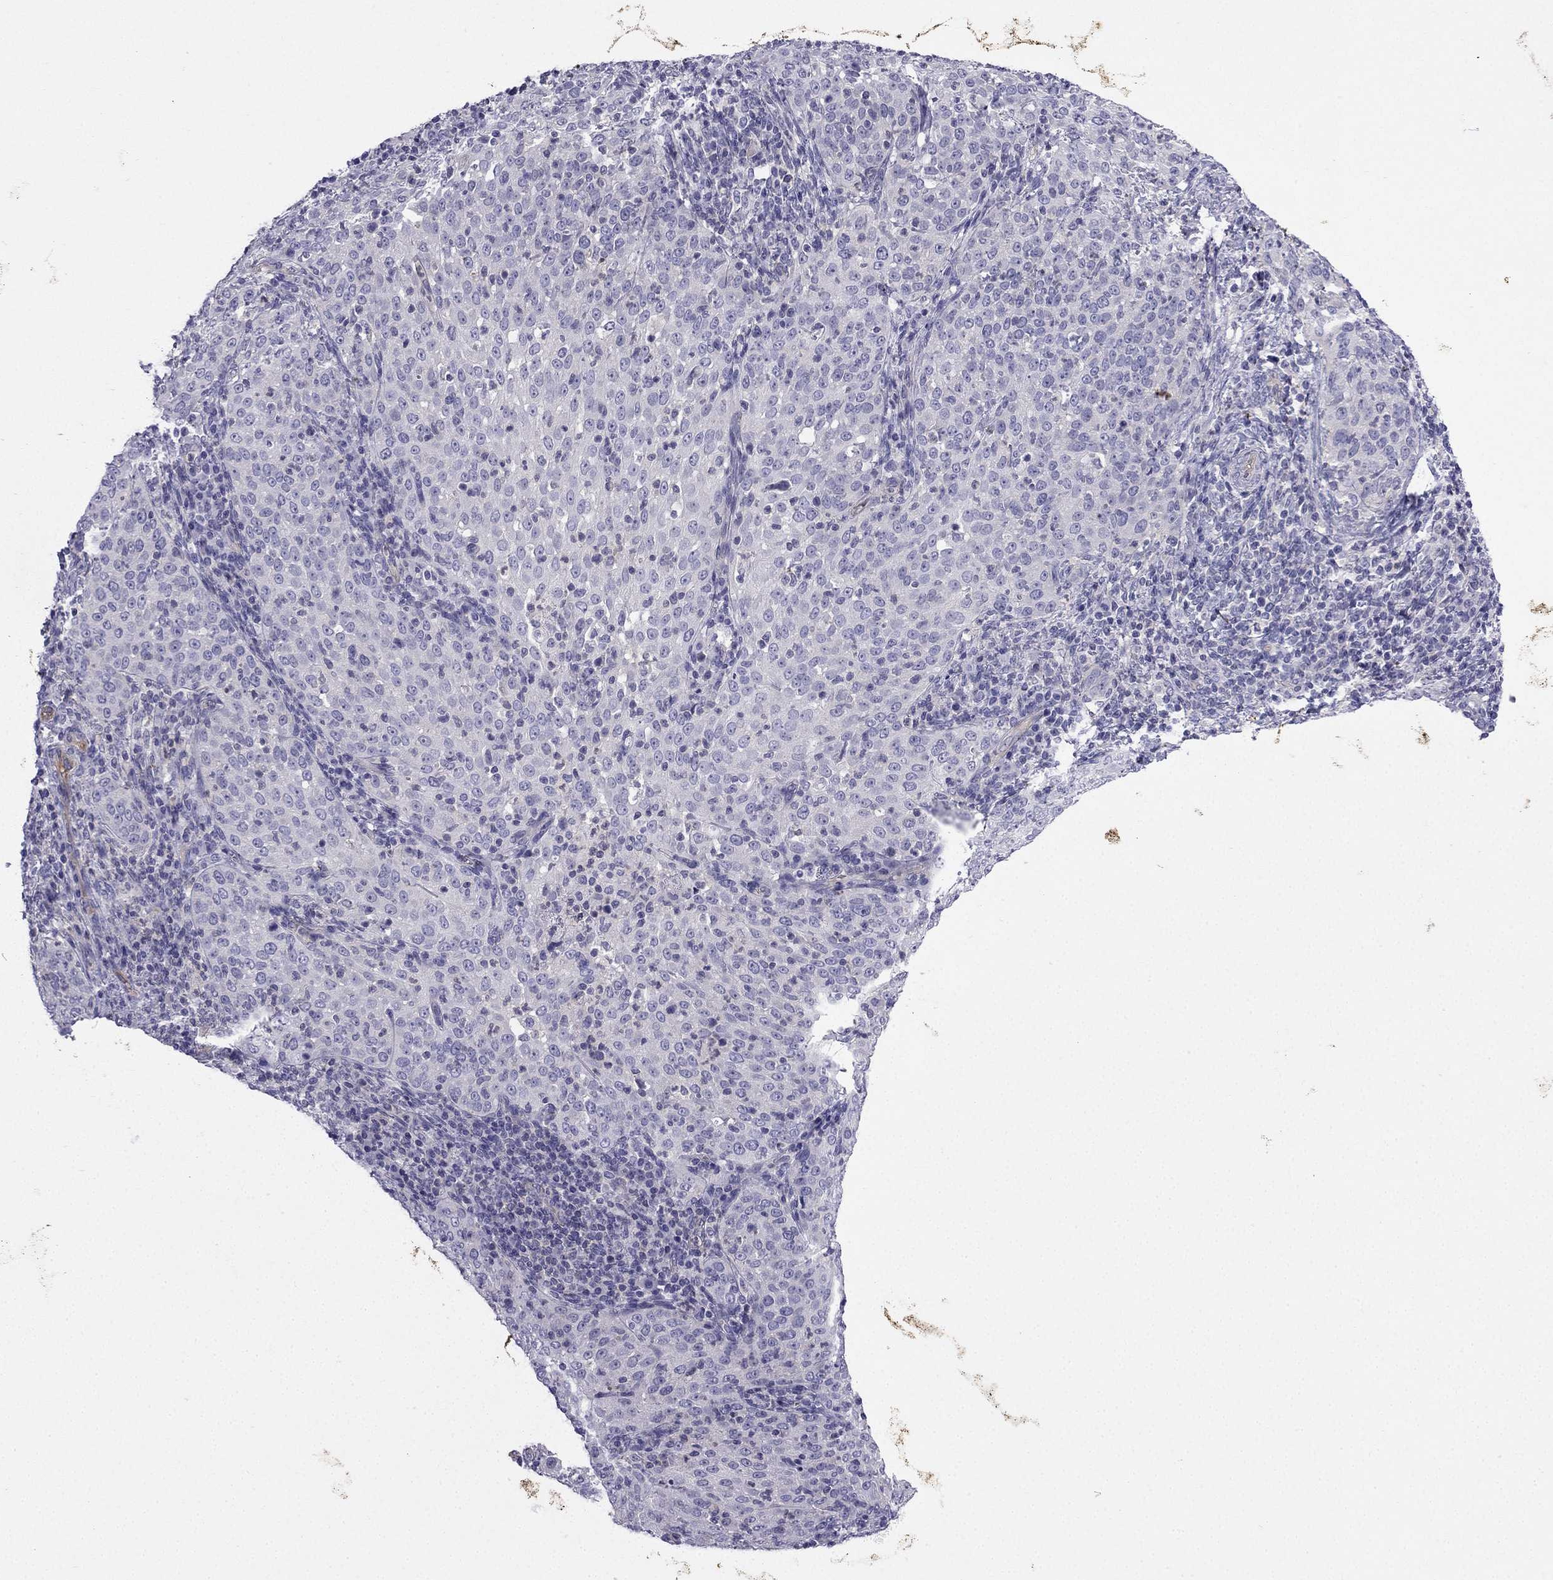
{"staining": {"intensity": "negative", "quantity": "none", "location": "none"}, "tissue": "cervical cancer", "cell_type": "Tumor cells", "image_type": "cancer", "snomed": [{"axis": "morphology", "description": "Squamous cell carcinoma, NOS"}, {"axis": "topography", "description": "Cervix"}], "caption": "Squamous cell carcinoma (cervical) was stained to show a protein in brown. There is no significant positivity in tumor cells.", "gene": "GJA8", "patient": {"sex": "female", "age": 51}}